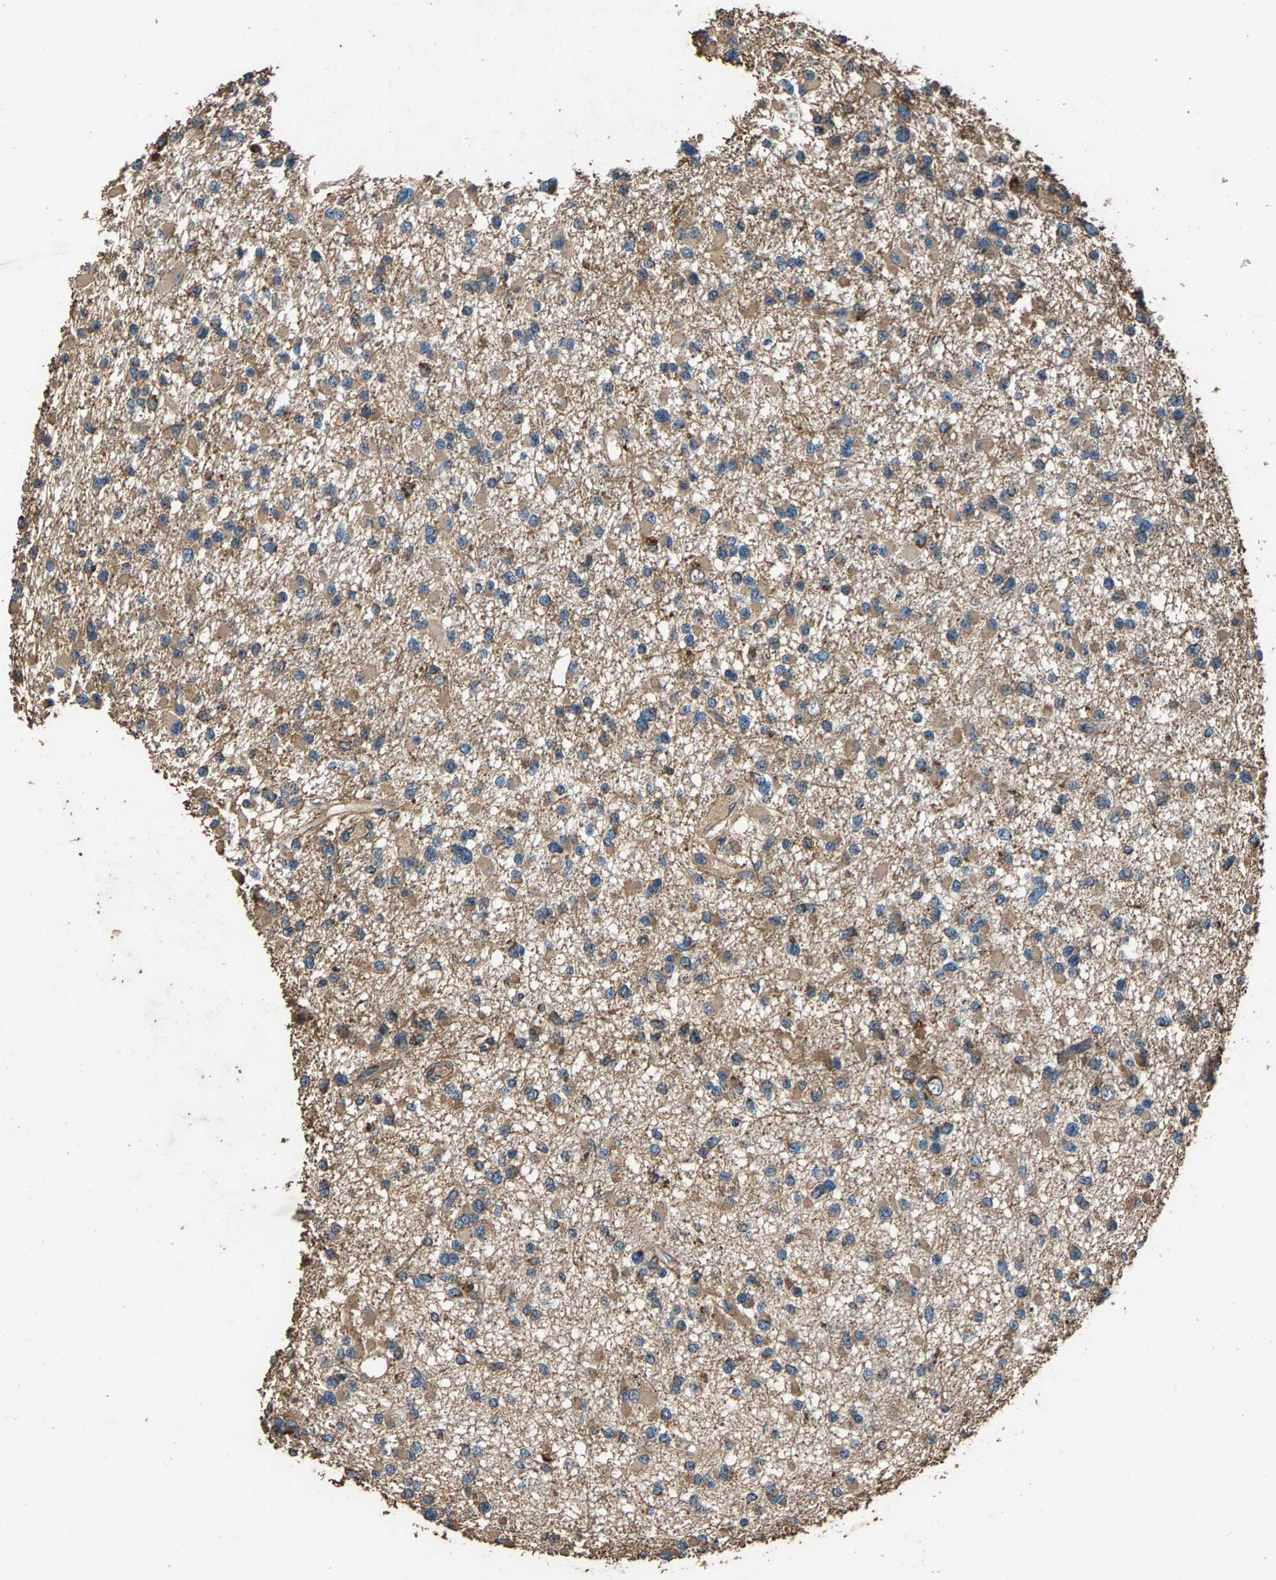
{"staining": {"intensity": "moderate", "quantity": ">75%", "location": "cytoplasmic/membranous"}, "tissue": "glioma", "cell_type": "Tumor cells", "image_type": "cancer", "snomed": [{"axis": "morphology", "description": "Glioma, malignant, Low grade"}, {"axis": "topography", "description": "Brain"}], "caption": "Tumor cells exhibit medium levels of moderate cytoplasmic/membranous staining in about >75% of cells in human glioma.", "gene": "MRPL27", "patient": {"sex": "female", "age": 22}}